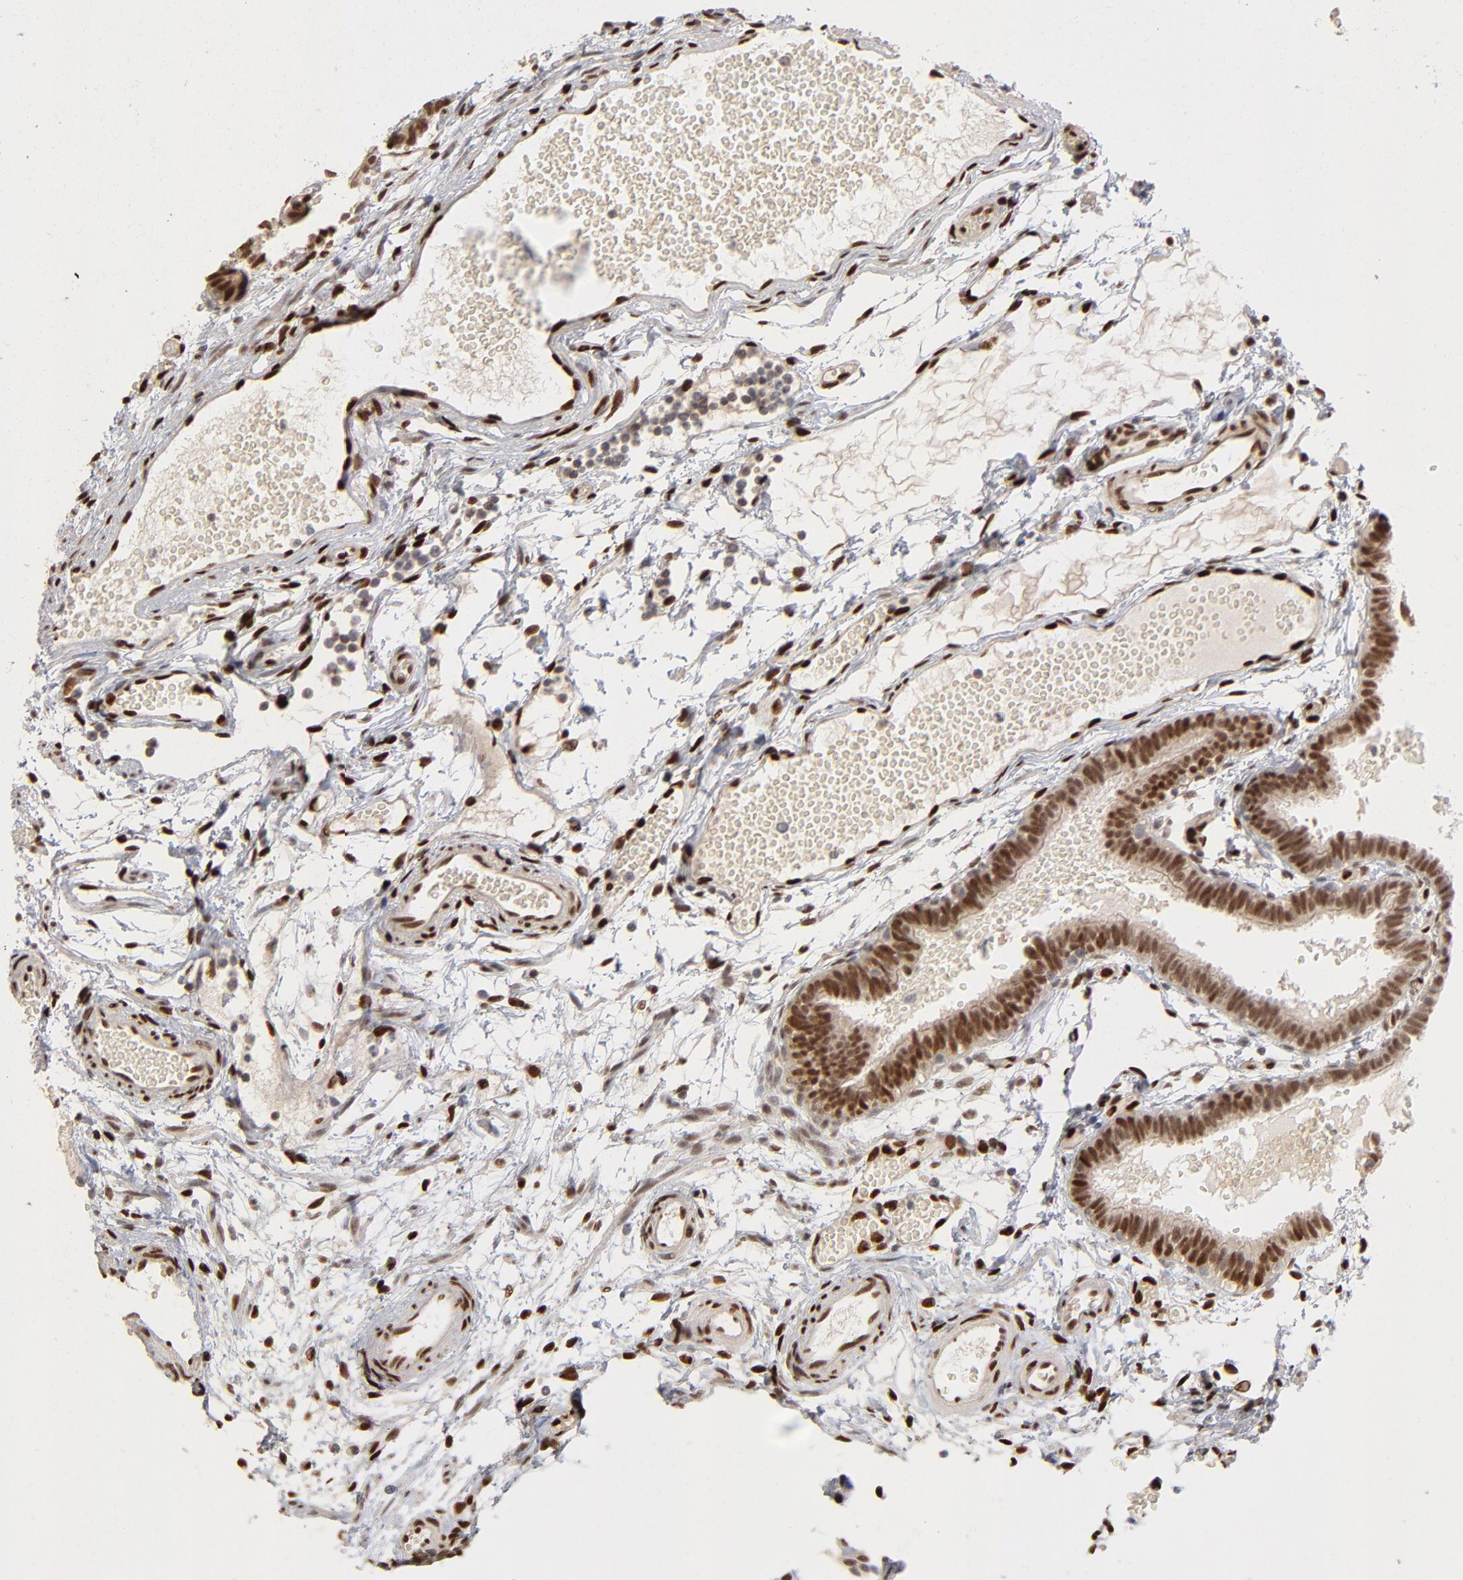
{"staining": {"intensity": "moderate", "quantity": ">75%", "location": "nuclear"}, "tissue": "fallopian tube", "cell_type": "Glandular cells", "image_type": "normal", "snomed": [{"axis": "morphology", "description": "Normal tissue, NOS"}, {"axis": "topography", "description": "Fallopian tube"}], "caption": "A medium amount of moderate nuclear staining is appreciated in approximately >75% of glandular cells in unremarkable fallopian tube.", "gene": "NFIB", "patient": {"sex": "female", "age": 29}}